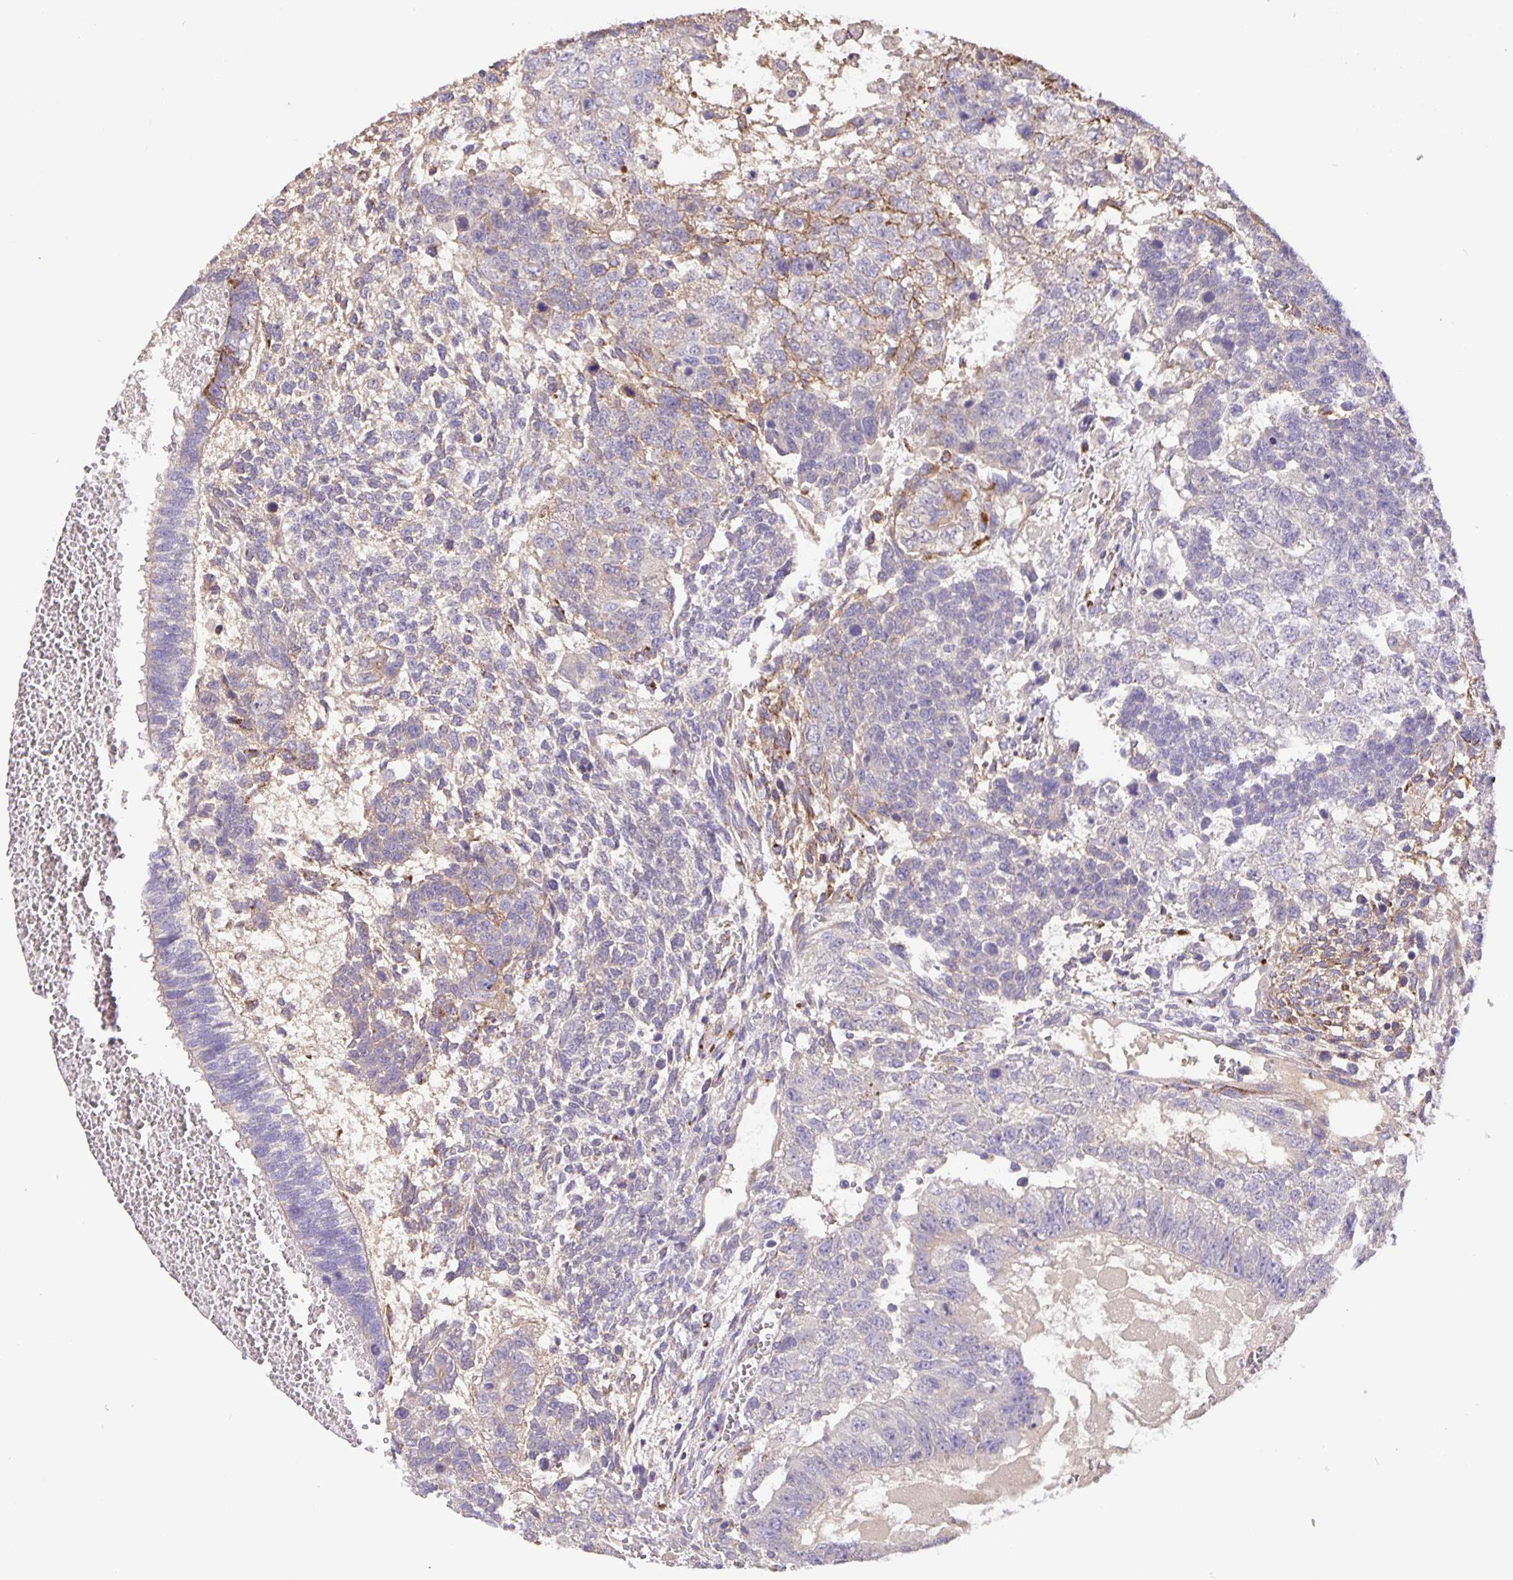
{"staining": {"intensity": "negative", "quantity": "none", "location": "none"}, "tissue": "testis cancer", "cell_type": "Tumor cells", "image_type": "cancer", "snomed": [{"axis": "morphology", "description": "Normal tissue, NOS"}, {"axis": "morphology", "description": "Carcinoma, Embryonal, NOS"}, {"axis": "topography", "description": "Testis"}, {"axis": "topography", "description": "Epididymis"}], "caption": "Tumor cells are negative for protein expression in human testis embryonal carcinoma.", "gene": "EML6", "patient": {"sex": "male", "age": 23}}